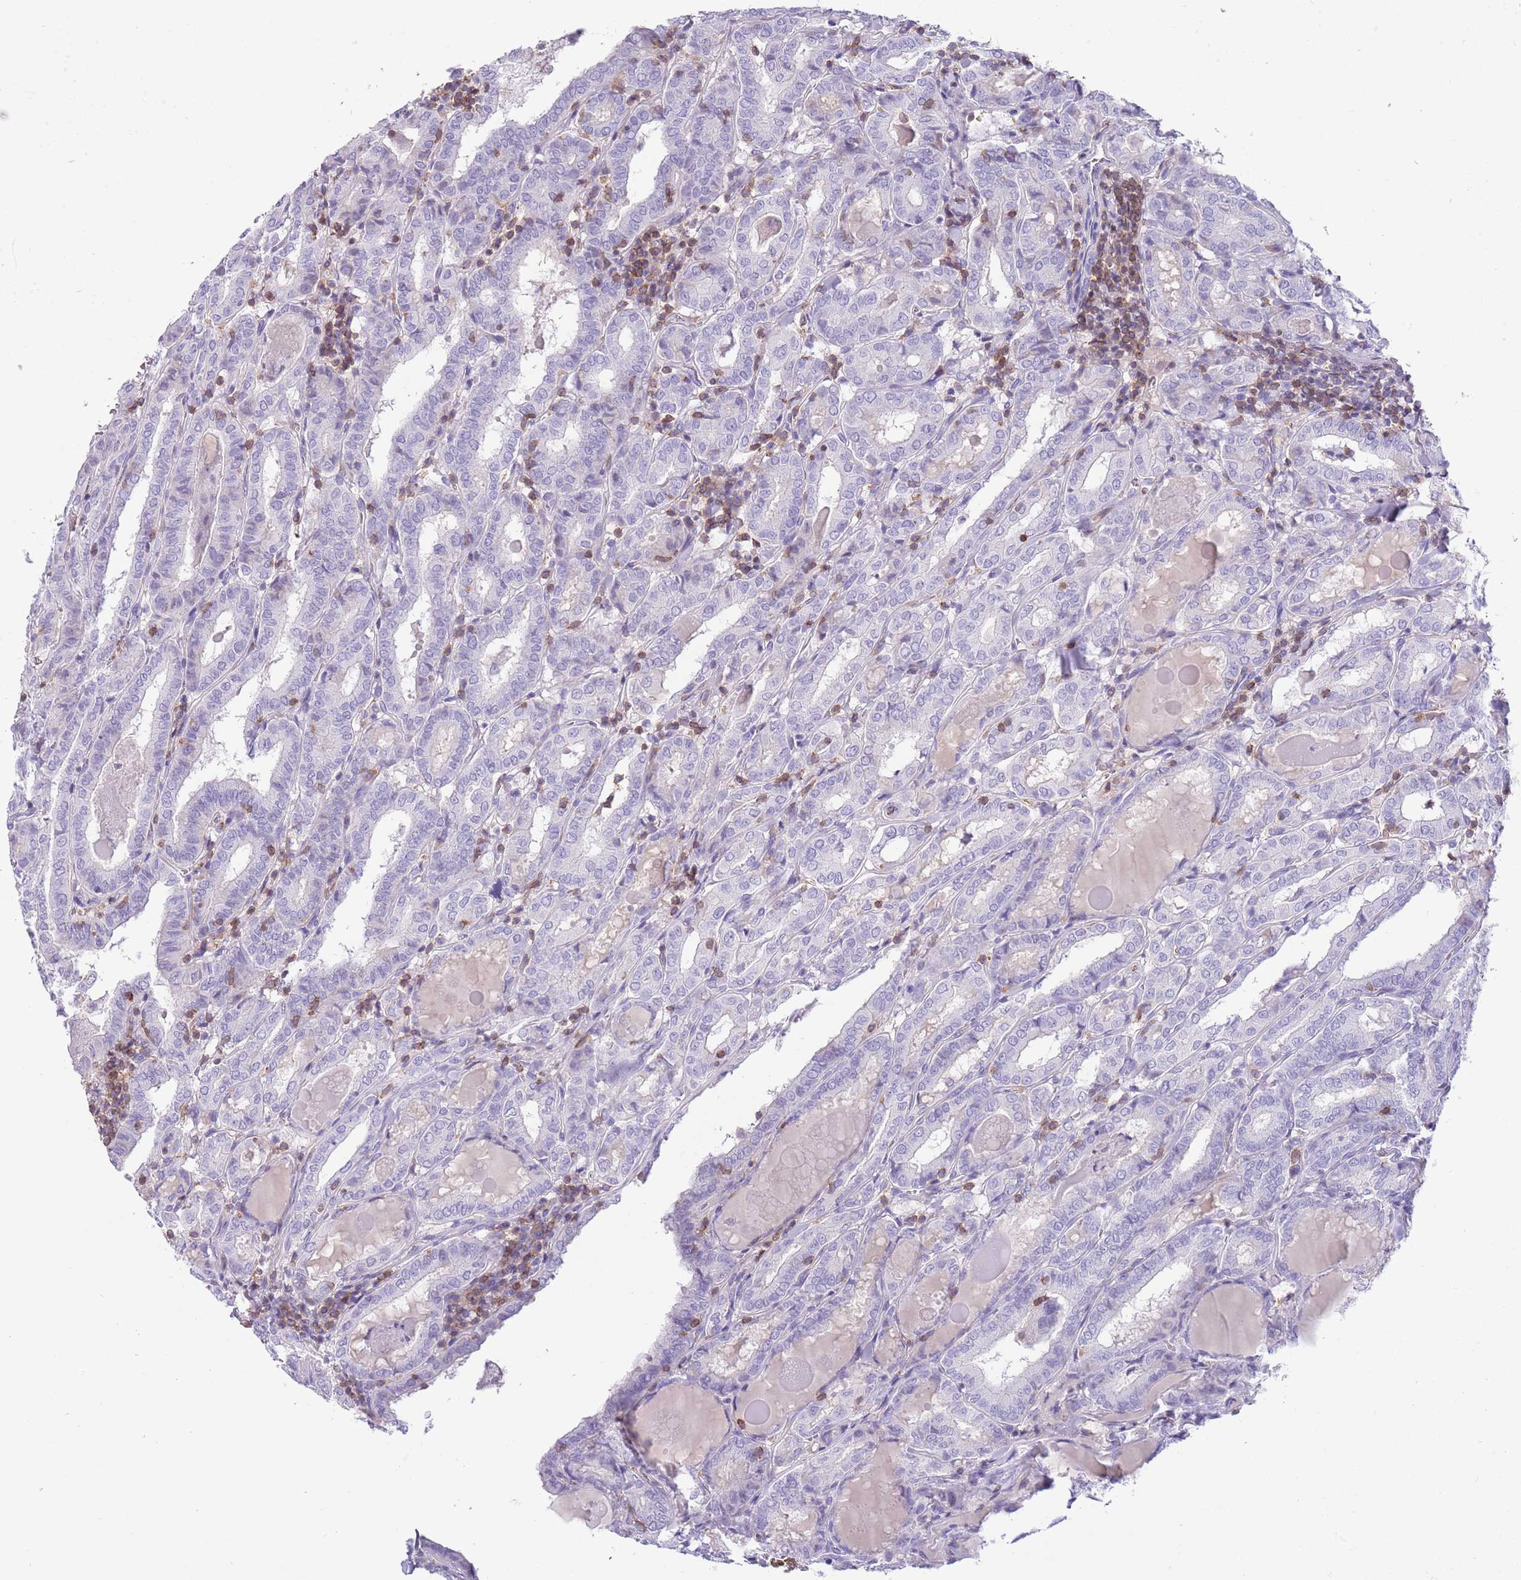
{"staining": {"intensity": "negative", "quantity": "none", "location": "none"}, "tissue": "thyroid cancer", "cell_type": "Tumor cells", "image_type": "cancer", "snomed": [{"axis": "morphology", "description": "Papillary adenocarcinoma, NOS"}, {"axis": "topography", "description": "Thyroid gland"}], "caption": "High magnification brightfield microscopy of papillary adenocarcinoma (thyroid) stained with DAB (3,3'-diaminobenzidine) (brown) and counterstained with hematoxylin (blue): tumor cells show no significant staining. (DAB (3,3'-diaminobenzidine) IHC visualized using brightfield microscopy, high magnification).", "gene": "OR4Q3", "patient": {"sex": "female", "age": 72}}